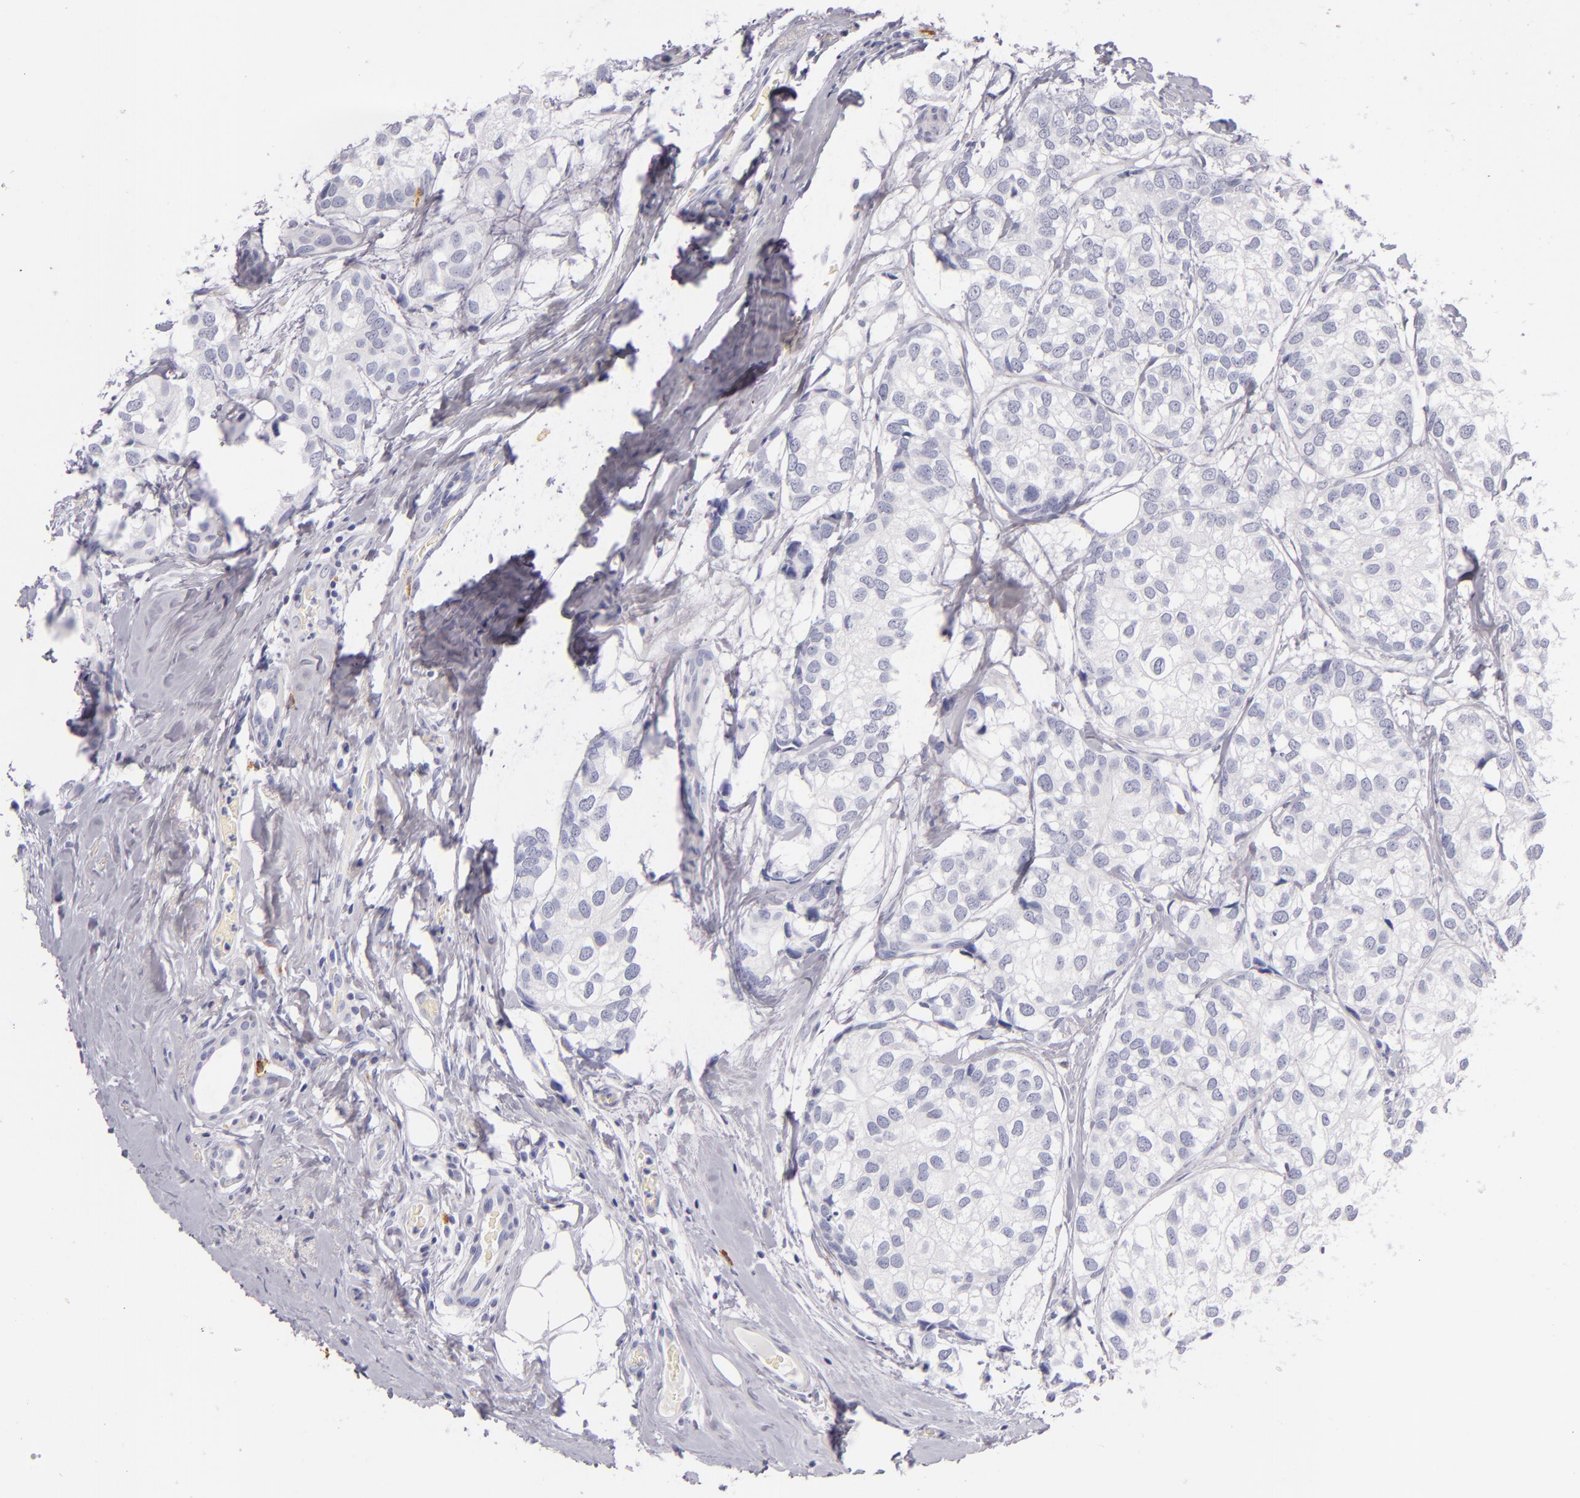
{"staining": {"intensity": "negative", "quantity": "none", "location": "none"}, "tissue": "breast cancer", "cell_type": "Tumor cells", "image_type": "cancer", "snomed": [{"axis": "morphology", "description": "Duct carcinoma"}, {"axis": "topography", "description": "Breast"}], "caption": "Tumor cells show no significant protein positivity in breast cancer (infiltrating ductal carcinoma).", "gene": "CD207", "patient": {"sex": "female", "age": 68}}